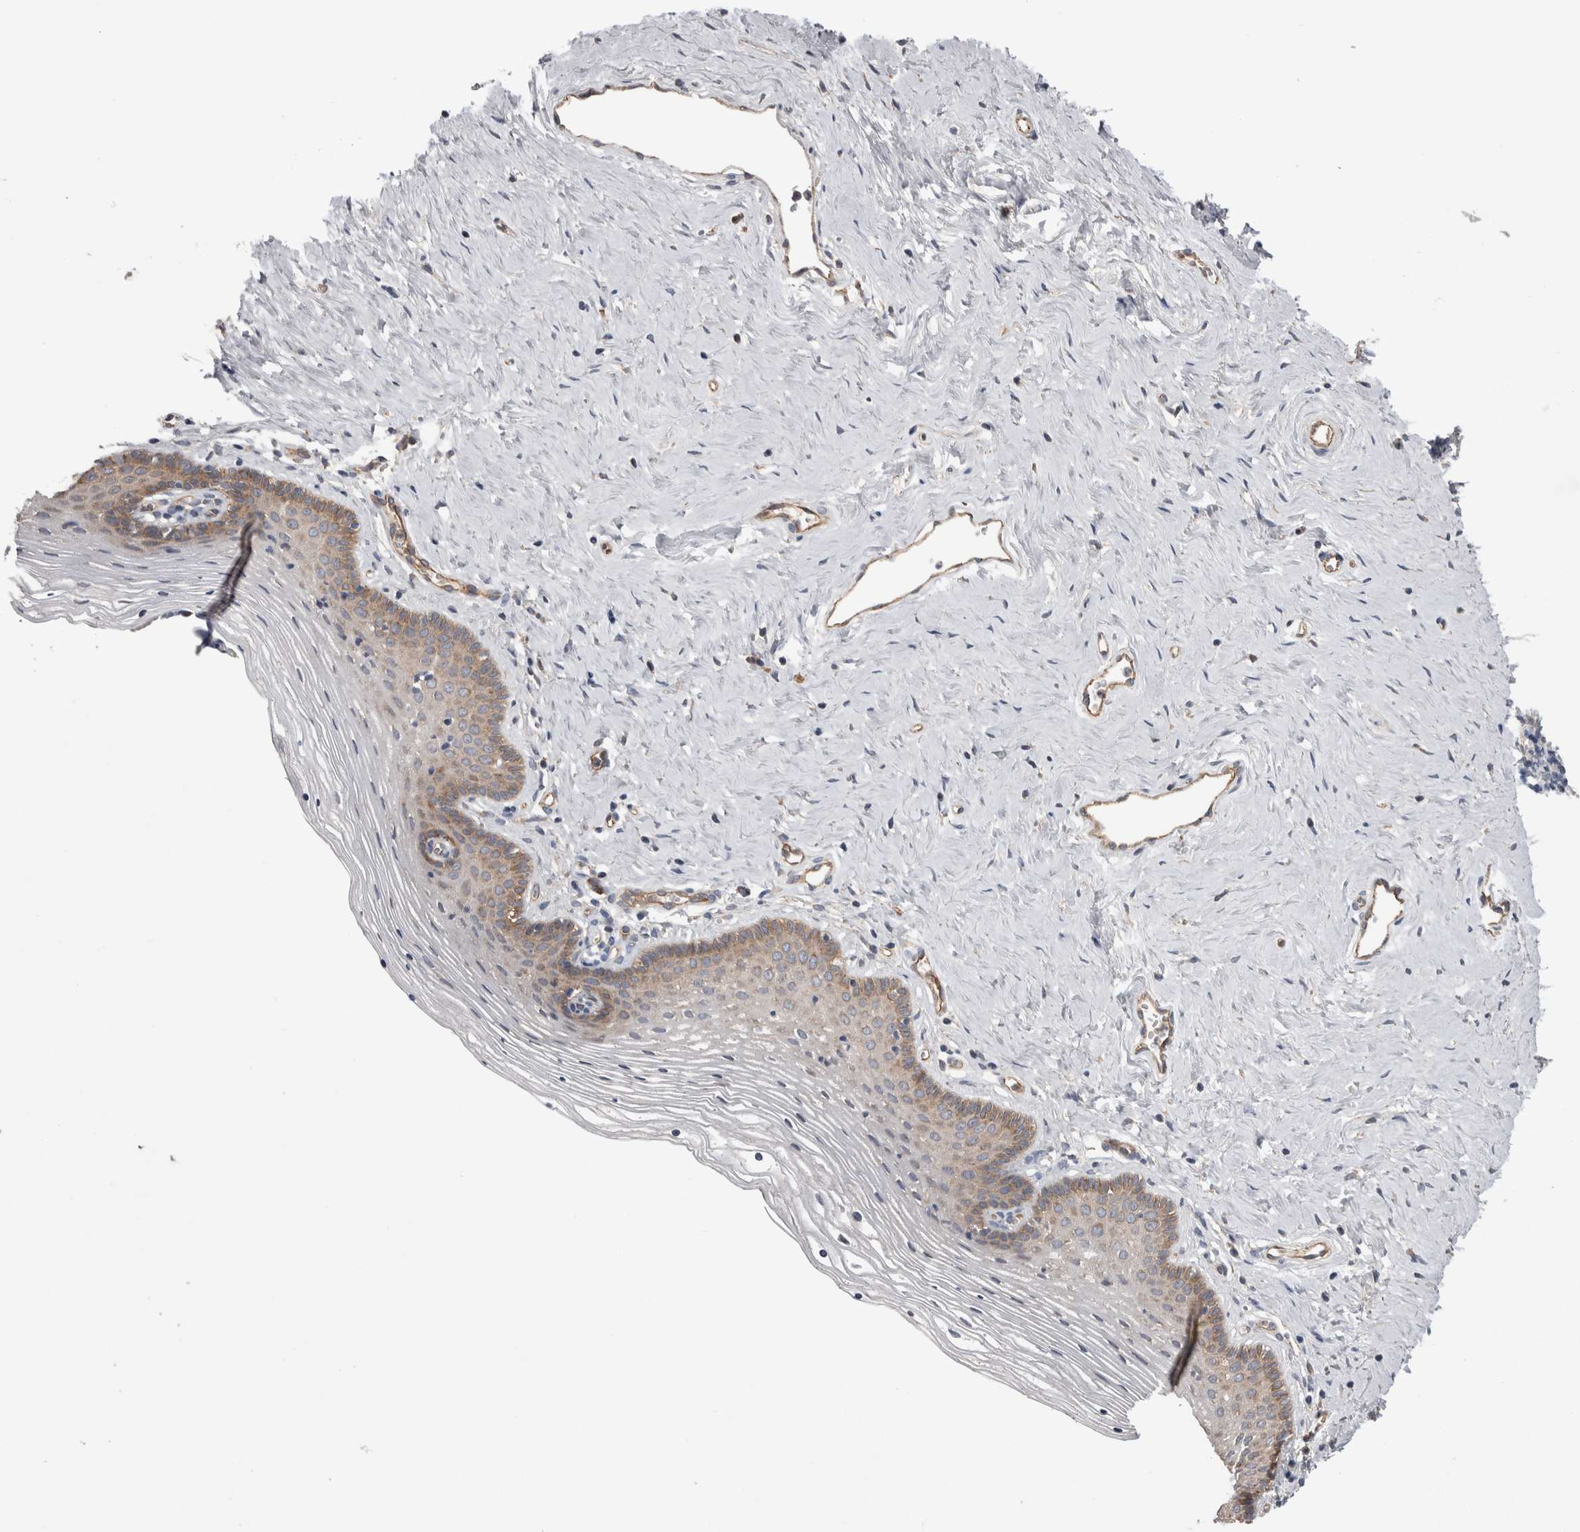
{"staining": {"intensity": "weak", "quantity": "<25%", "location": "cytoplasmic/membranous"}, "tissue": "vagina", "cell_type": "Squamous epithelial cells", "image_type": "normal", "snomed": [{"axis": "morphology", "description": "Normal tissue, NOS"}, {"axis": "topography", "description": "Vagina"}], "caption": "IHC histopathology image of benign vagina: vagina stained with DAB displays no significant protein positivity in squamous epithelial cells.", "gene": "LIMA1", "patient": {"sex": "female", "age": 32}}